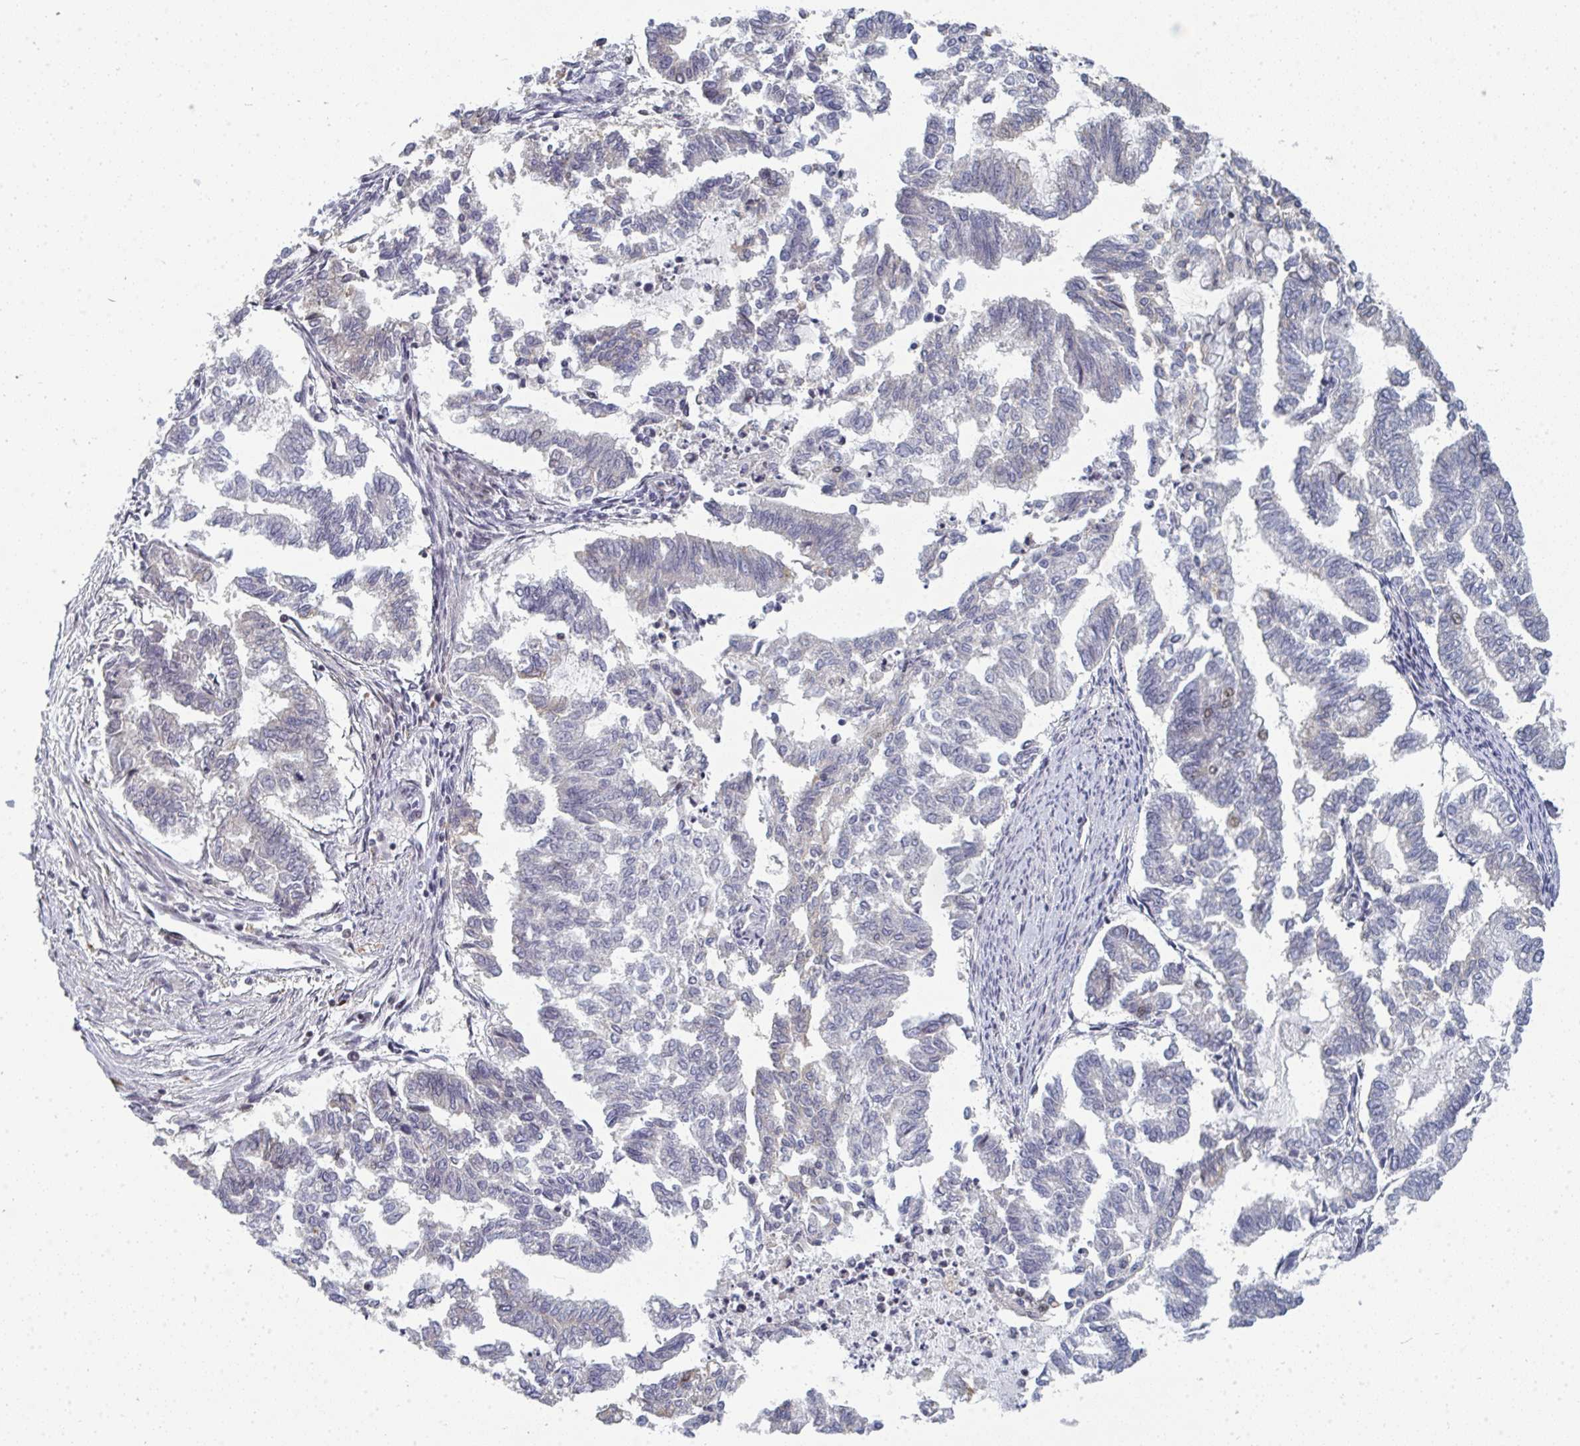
{"staining": {"intensity": "negative", "quantity": "none", "location": "none"}, "tissue": "endometrial cancer", "cell_type": "Tumor cells", "image_type": "cancer", "snomed": [{"axis": "morphology", "description": "Adenocarcinoma, NOS"}, {"axis": "topography", "description": "Endometrium"}], "caption": "A photomicrograph of human endometrial cancer (adenocarcinoma) is negative for staining in tumor cells. (Stains: DAB (3,3'-diaminobenzidine) IHC with hematoxylin counter stain, Microscopy: brightfield microscopy at high magnification).", "gene": "ATF1", "patient": {"sex": "female", "age": 79}}